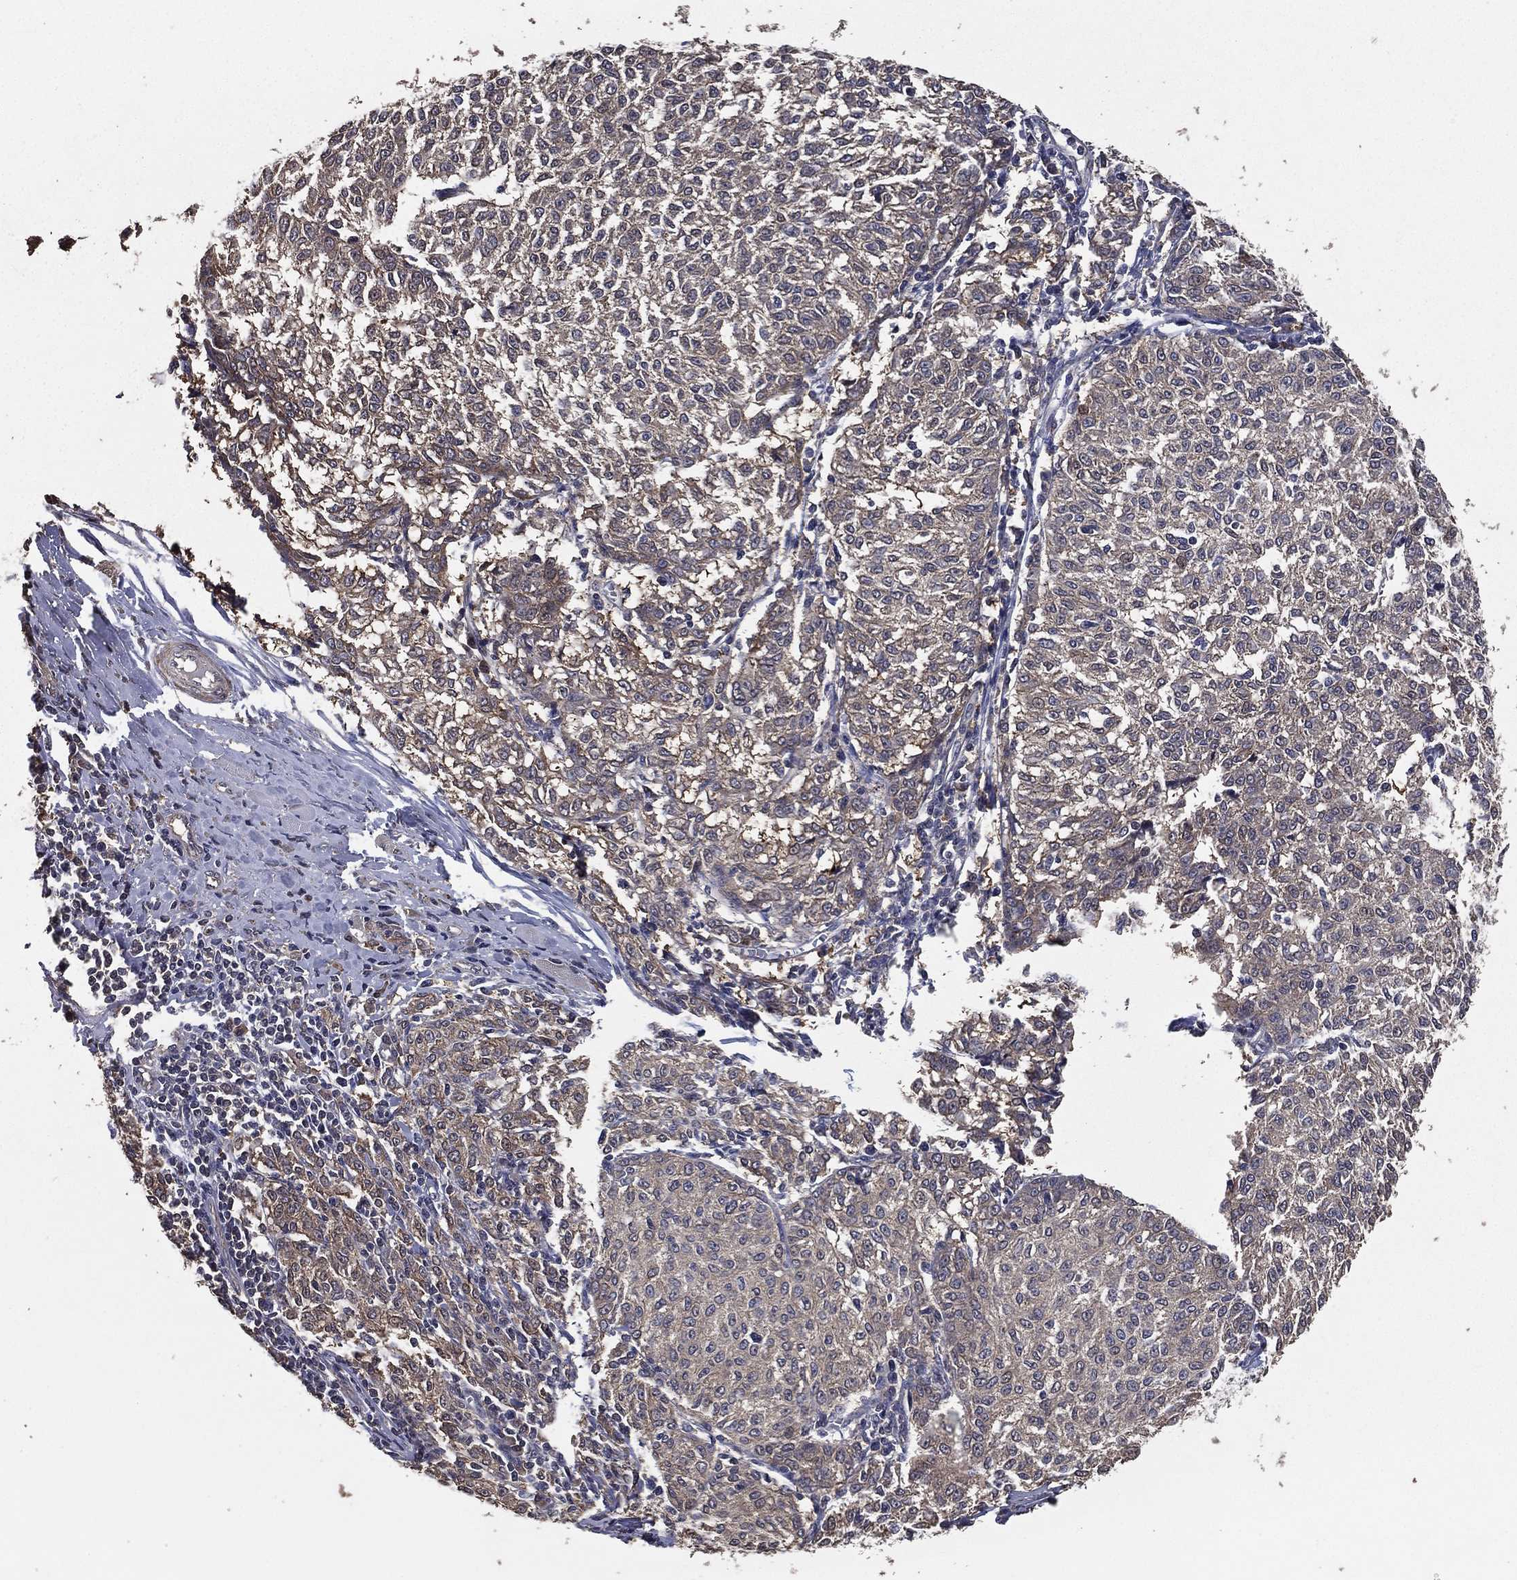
{"staining": {"intensity": "negative", "quantity": "none", "location": "none"}, "tissue": "melanoma", "cell_type": "Tumor cells", "image_type": "cancer", "snomed": [{"axis": "morphology", "description": "Malignant melanoma, NOS"}, {"axis": "topography", "description": "Skin"}], "caption": "A histopathology image of malignant melanoma stained for a protein exhibits no brown staining in tumor cells.", "gene": "PCNT", "patient": {"sex": "female", "age": 72}}